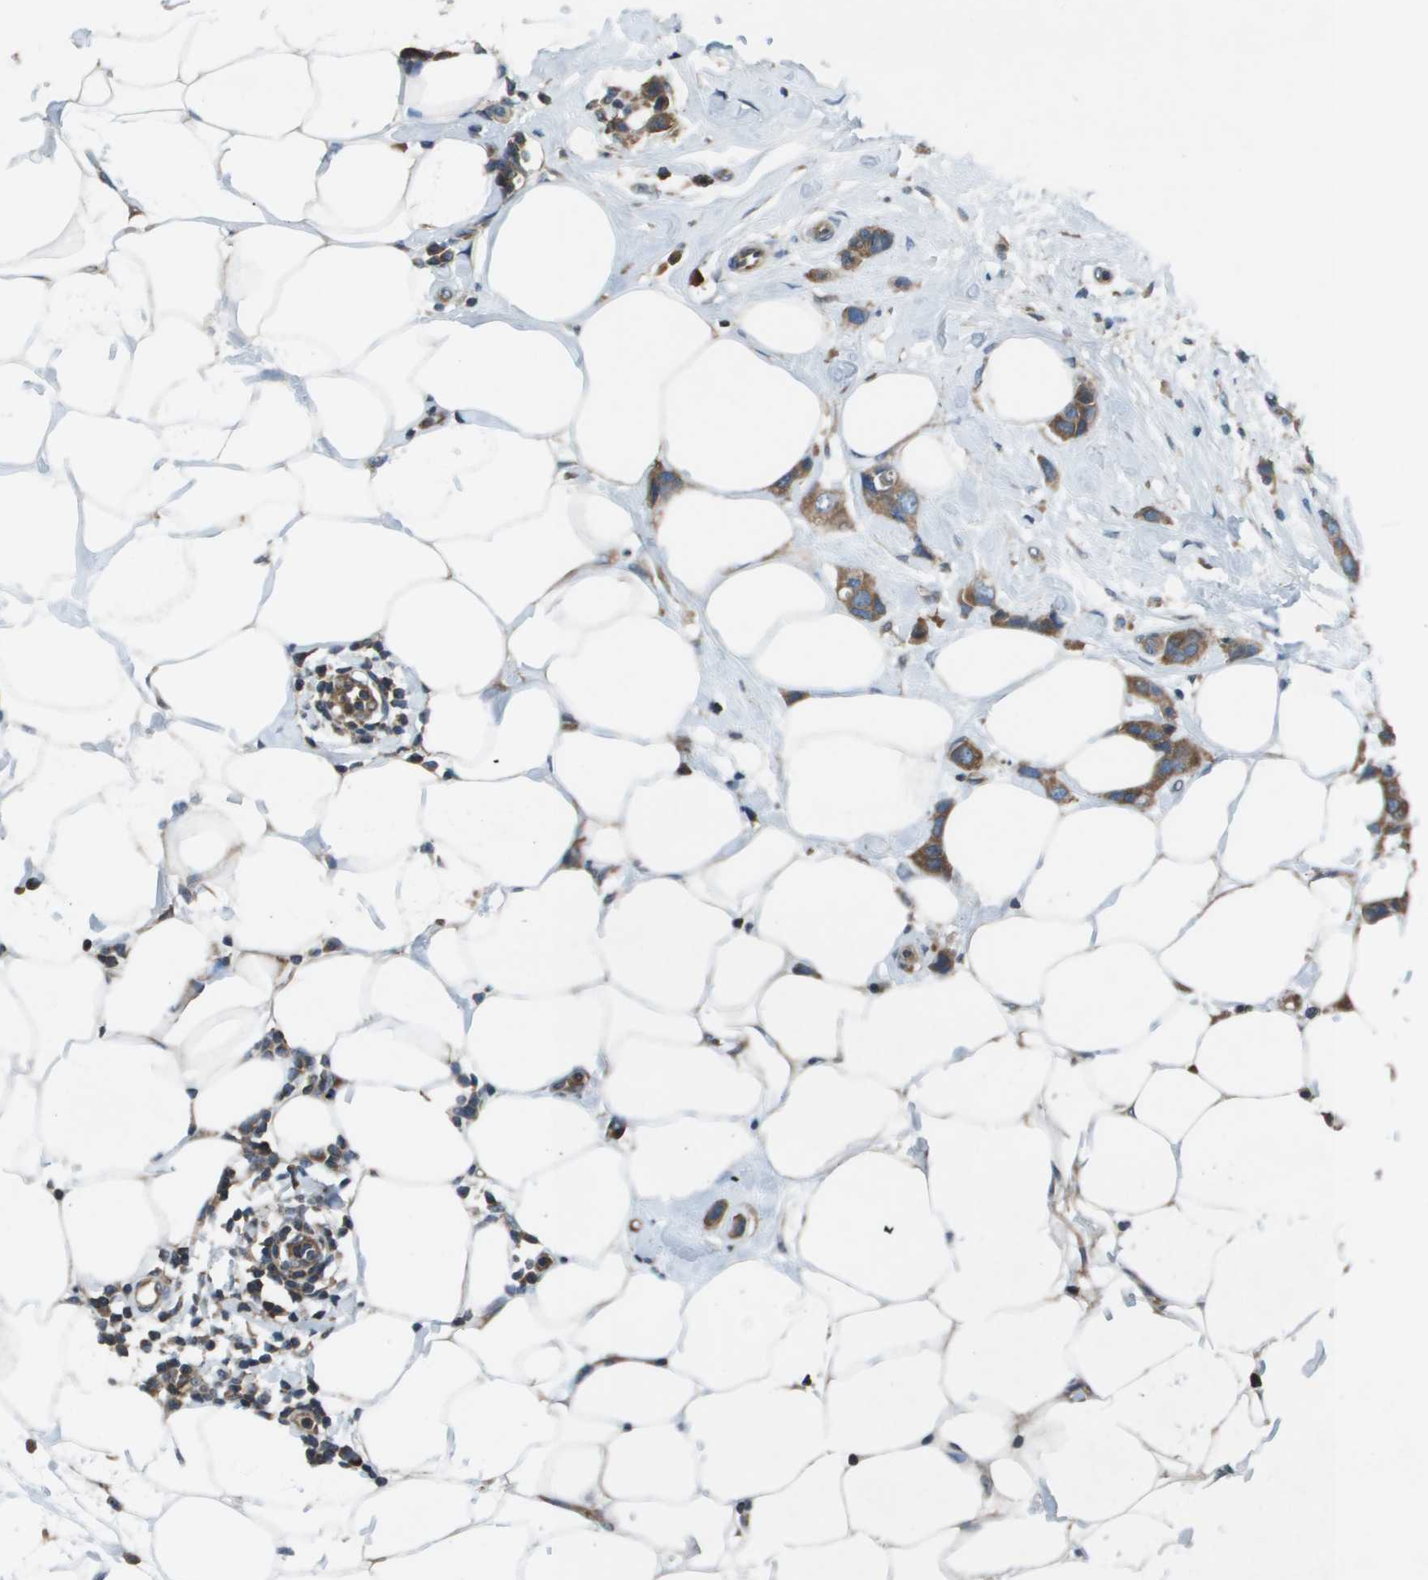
{"staining": {"intensity": "moderate", "quantity": ">75%", "location": "cytoplasmic/membranous"}, "tissue": "breast cancer", "cell_type": "Tumor cells", "image_type": "cancer", "snomed": [{"axis": "morphology", "description": "Normal tissue, NOS"}, {"axis": "morphology", "description": "Duct carcinoma"}, {"axis": "topography", "description": "Breast"}], "caption": "Invasive ductal carcinoma (breast) stained with DAB (3,3'-diaminobenzidine) immunohistochemistry (IHC) demonstrates medium levels of moderate cytoplasmic/membranous expression in about >75% of tumor cells. (DAB (3,3'-diaminobenzidine) IHC with brightfield microscopy, high magnification).", "gene": "EIF3B", "patient": {"sex": "female", "age": 50}}